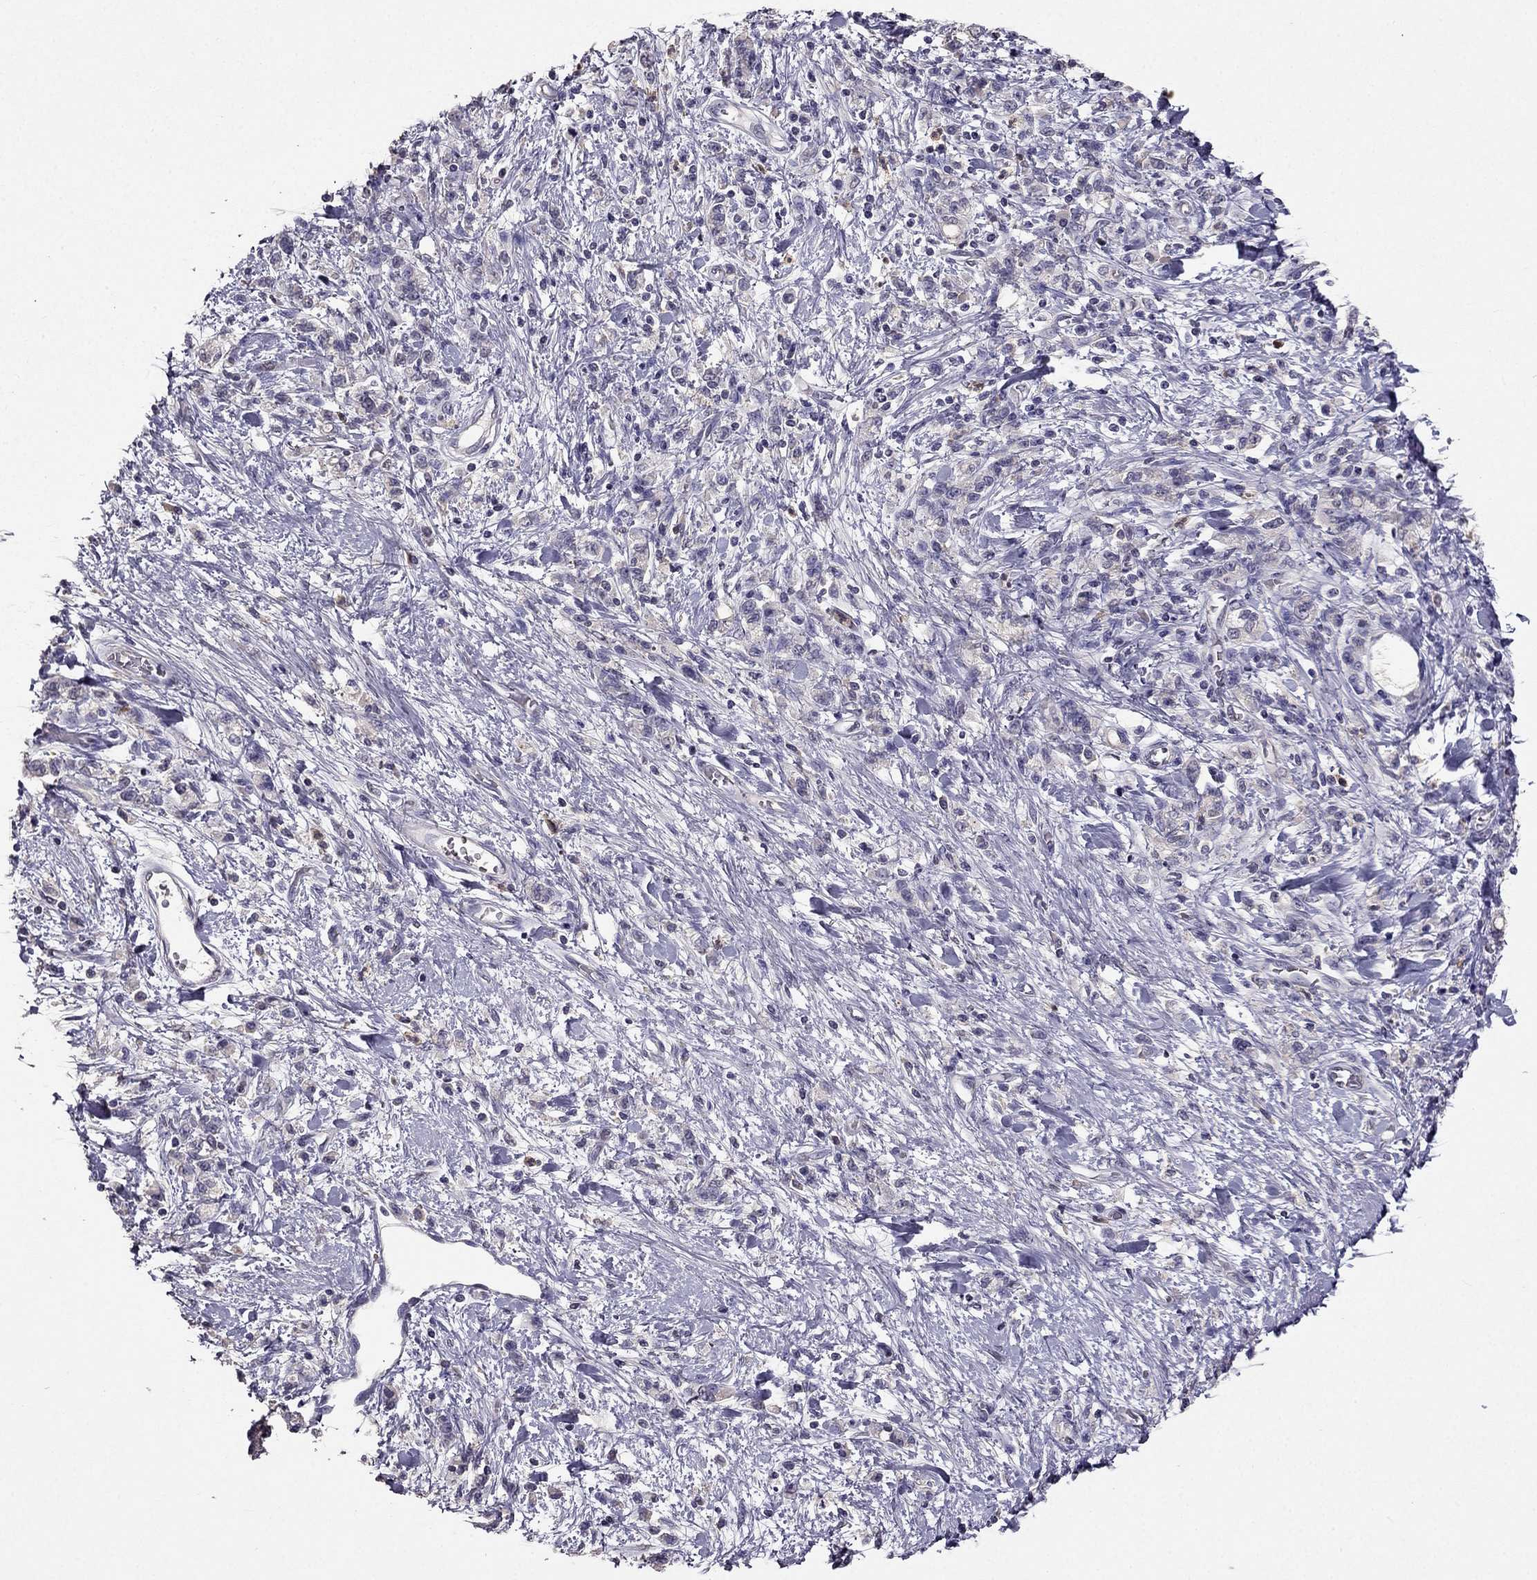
{"staining": {"intensity": "negative", "quantity": "none", "location": "none"}, "tissue": "stomach cancer", "cell_type": "Tumor cells", "image_type": "cancer", "snomed": [{"axis": "morphology", "description": "Adenocarcinoma, NOS"}, {"axis": "topography", "description": "Stomach"}], "caption": "Immunohistochemistry of stomach adenocarcinoma displays no expression in tumor cells.", "gene": "RFLNB", "patient": {"sex": "male", "age": 77}}